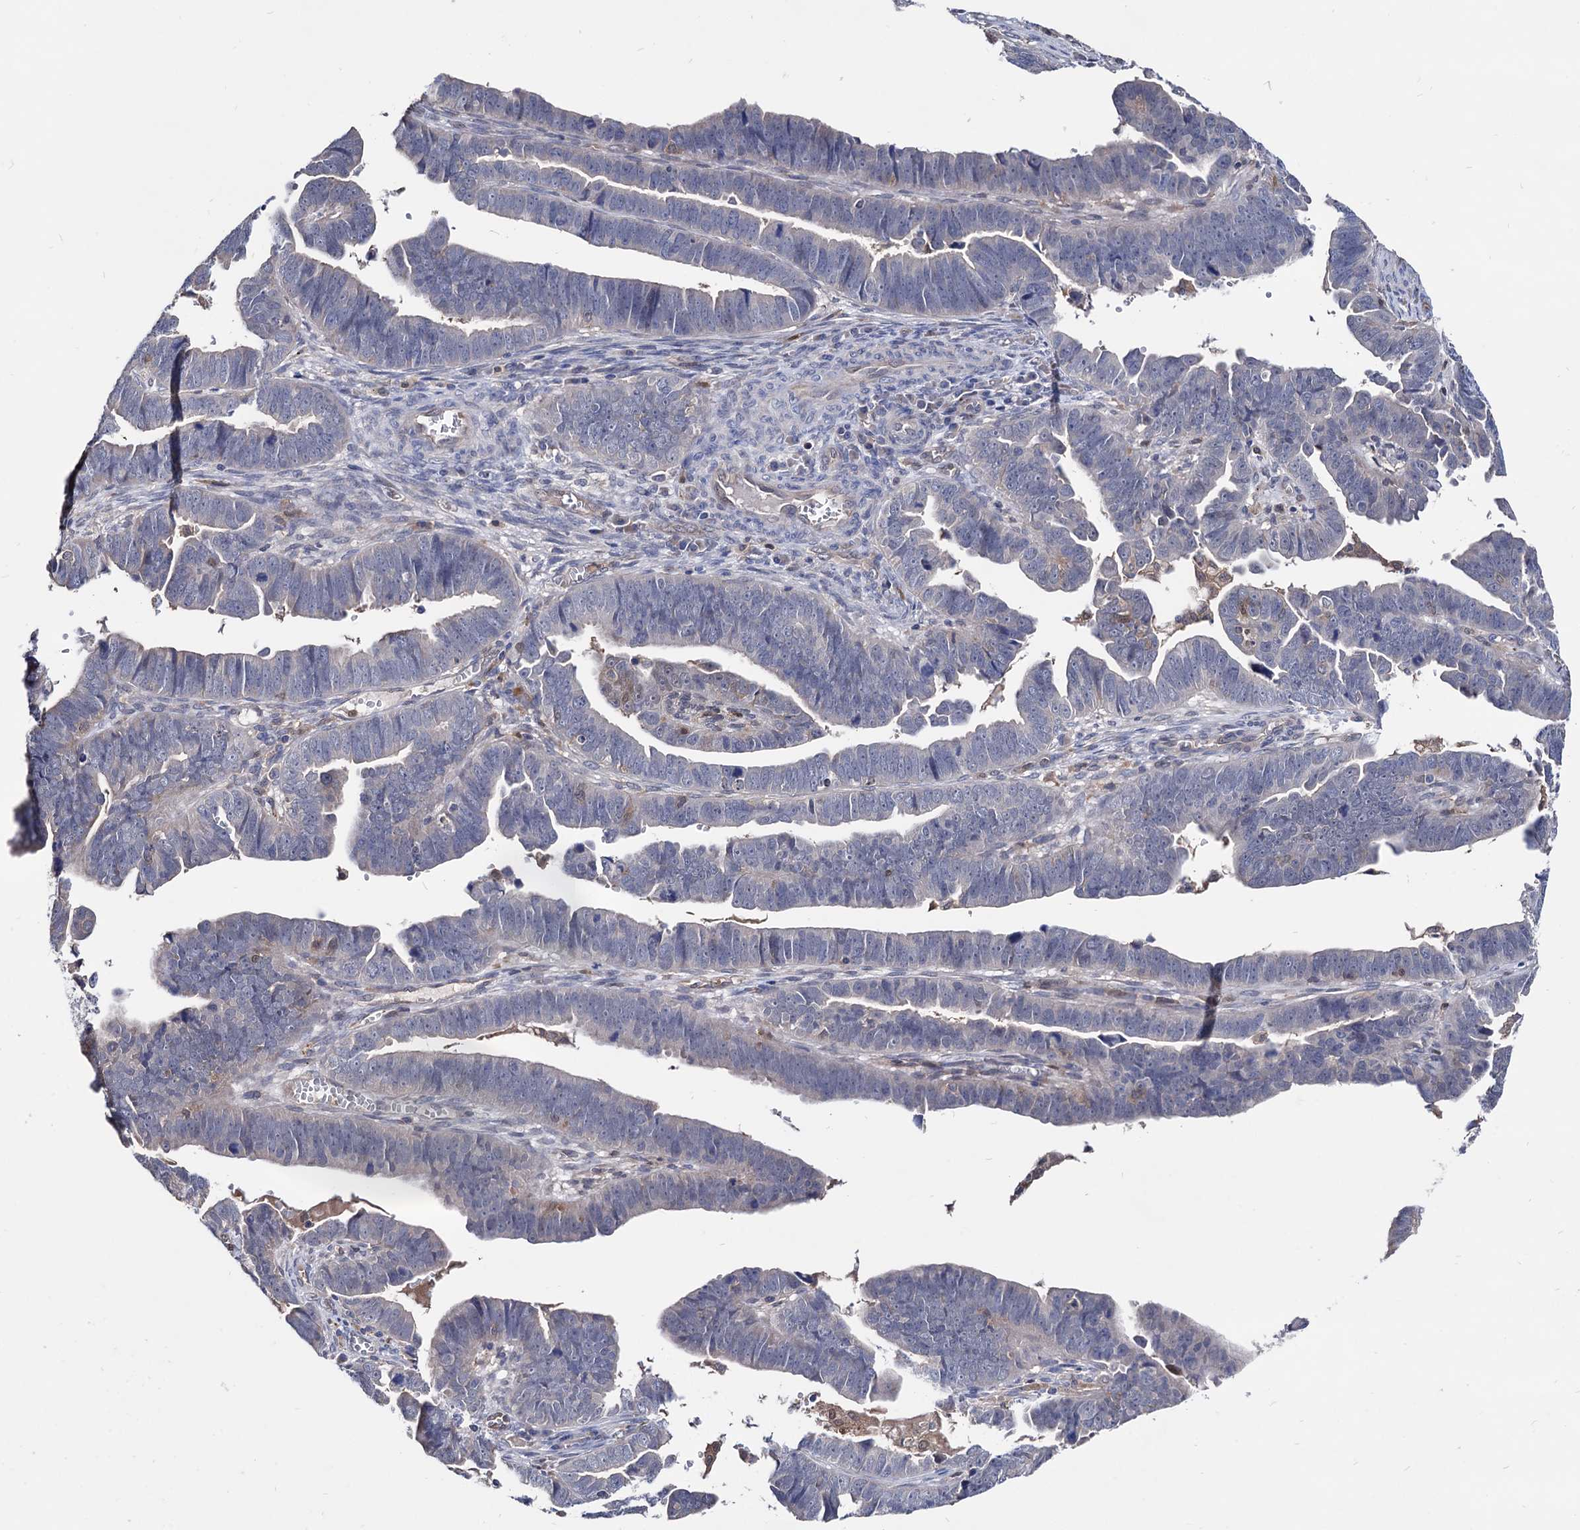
{"staining": {"intensity": "negative", "quantity": "none", "location": "none"}, "tissue": "endometrial cancer", "cell_type": "Tumor cells", "image_type": "cancer", "snomed": [{"axis": "morphology", "description": "Adenocarcinoma, NOS"}, {"axis": "topography", "description": "Endometrium"}], "caption": "Immunohistochemistry (IHC) of endometrial adenocarcinoma shows no positivity in tumor cells.", "gene": "CPPED1", "patient": {"sex": "female", "age": 75}}